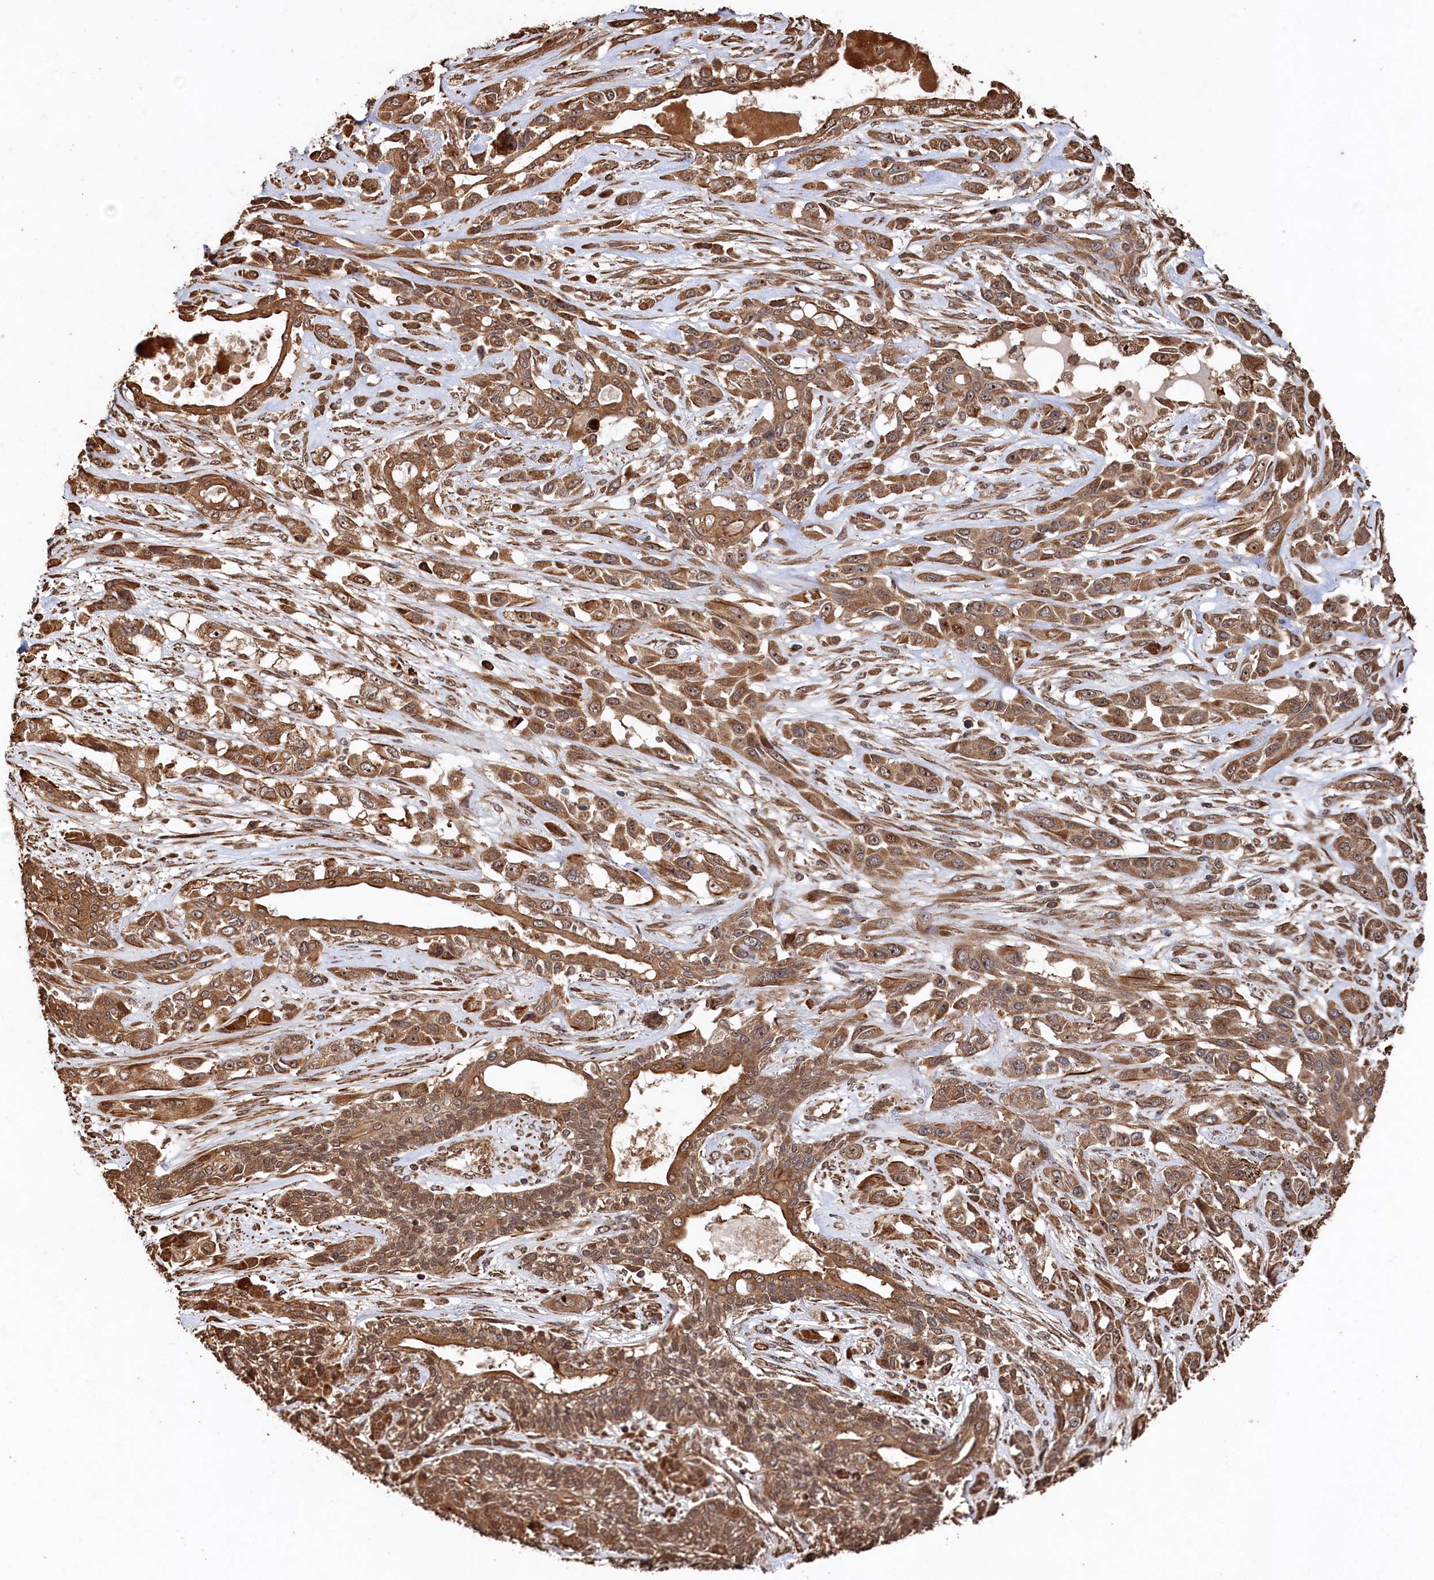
{"staining": {"intensity": "moderate", "quantity": ">75%", "location": "cytoplasmic/membranous"}, "tissue": "lung cancer", "cell_type": "Tumor cells", "image_type": "cancer", "snomed": [{"axis": "morphology", "description": "Squamous cell carcinoma, NOS"}, {"axis": "topography", "description": "Lung"}], "caption": "The photomicrograph exhibits immunohistochemical staining of lung squamous cell carcinoma. There is moderate cytoplasmic/membranous expression is identified in about >75% of tumor cells.", "gene": "PIGN", "patient": {"sex": "female", "age": 70}}